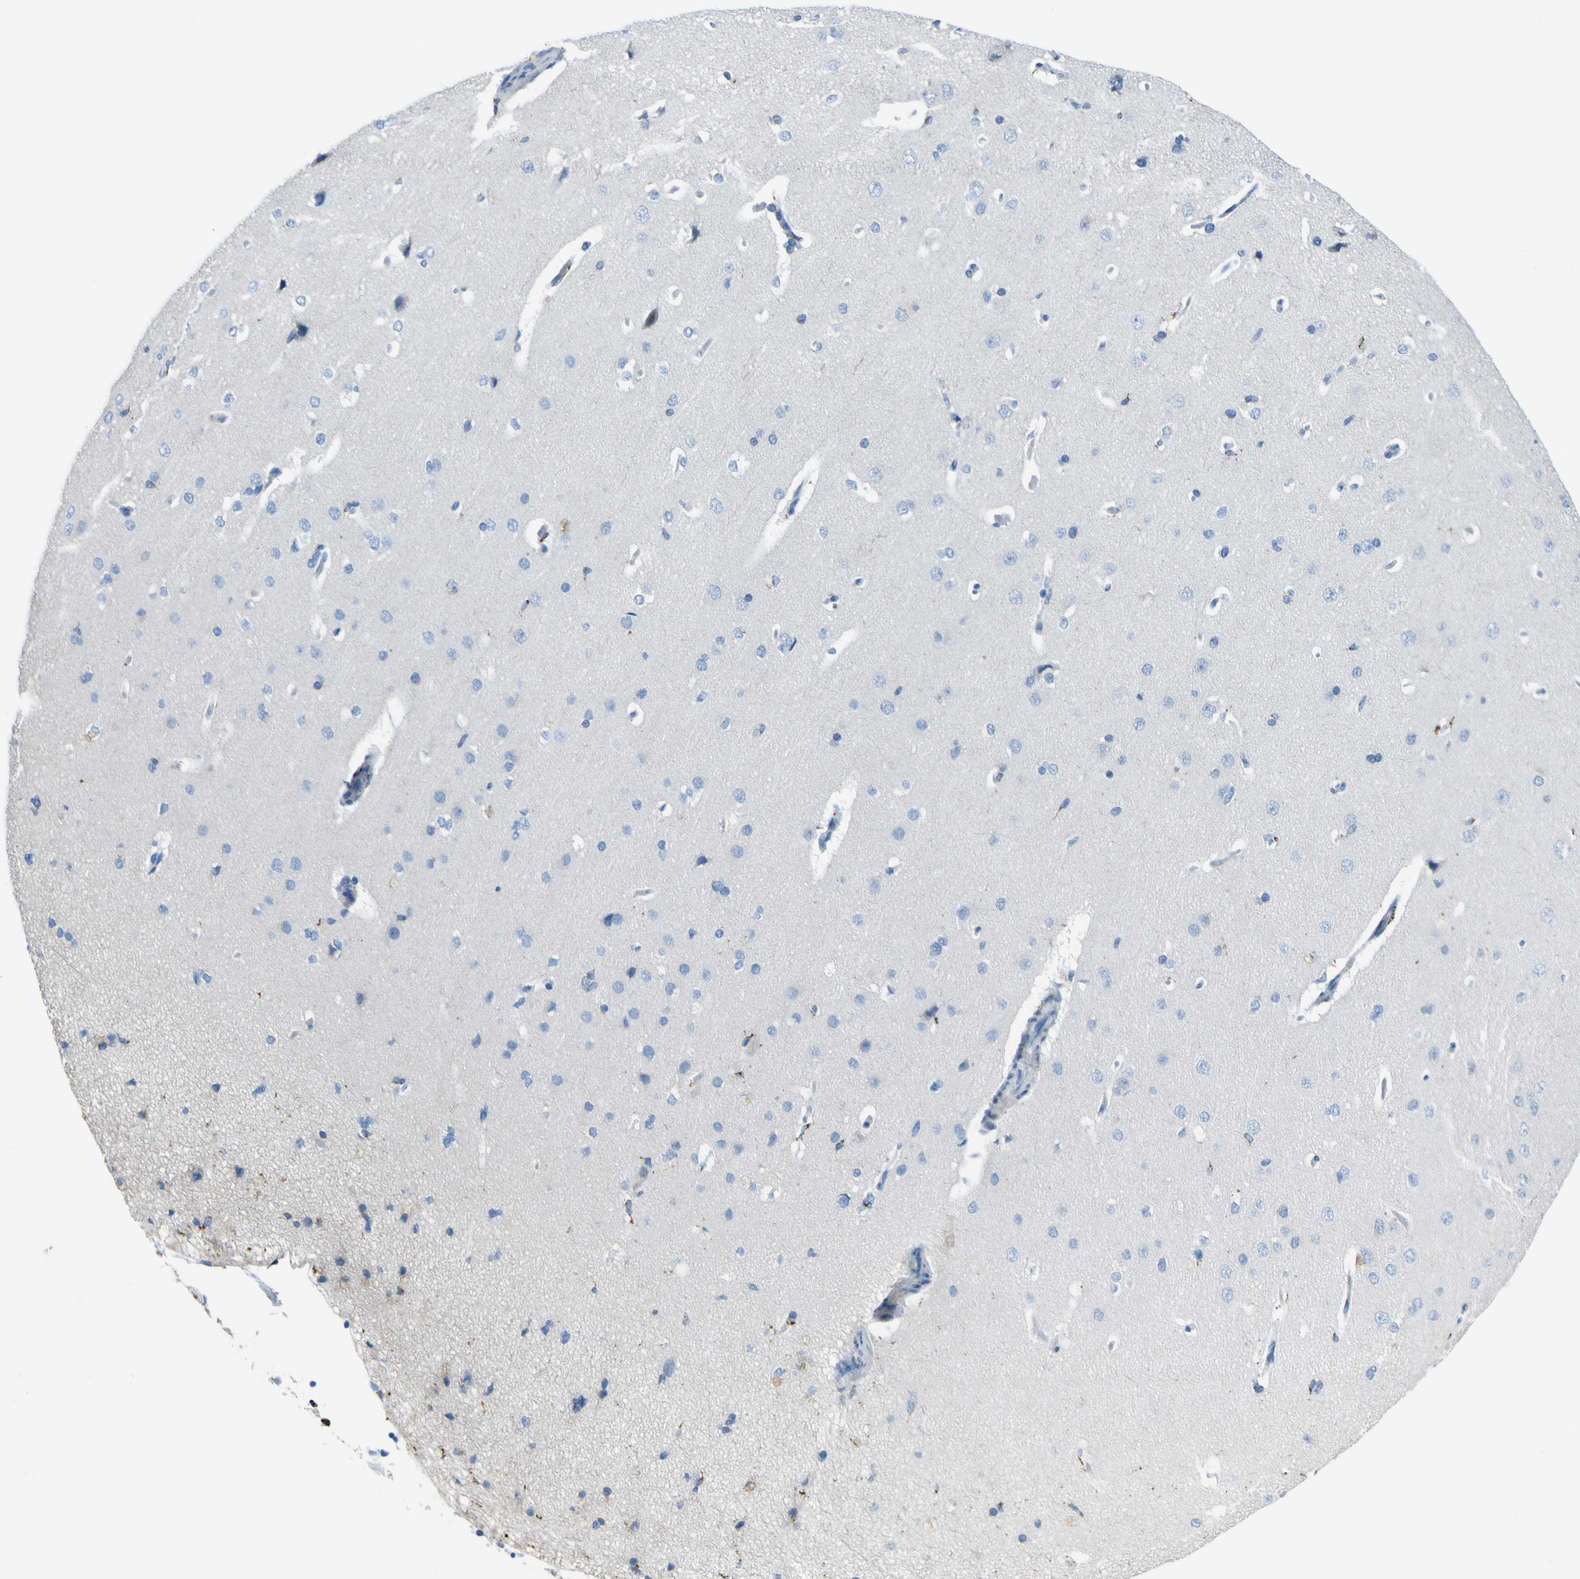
{"staining": {"intensity": "negative", "quantity": "none", "location": "none"}, "tissue": "cerebral cortex", "cell_type": "Endothelial cells", "image_type": "normal", "snomed": [{"axis": "morphology", "description": "Normal tissue, NOS"}, {"axis": "topography", "description": "Cerebral cortex"}], "caption": "Endothelial cells are negative for protein expression in normal human cerebral cortex. (DAB IHC visualized using brightfield microscopy, high magnification).", "gene": "ACSL1", "patient": {"sex": "male", "age": 62}}